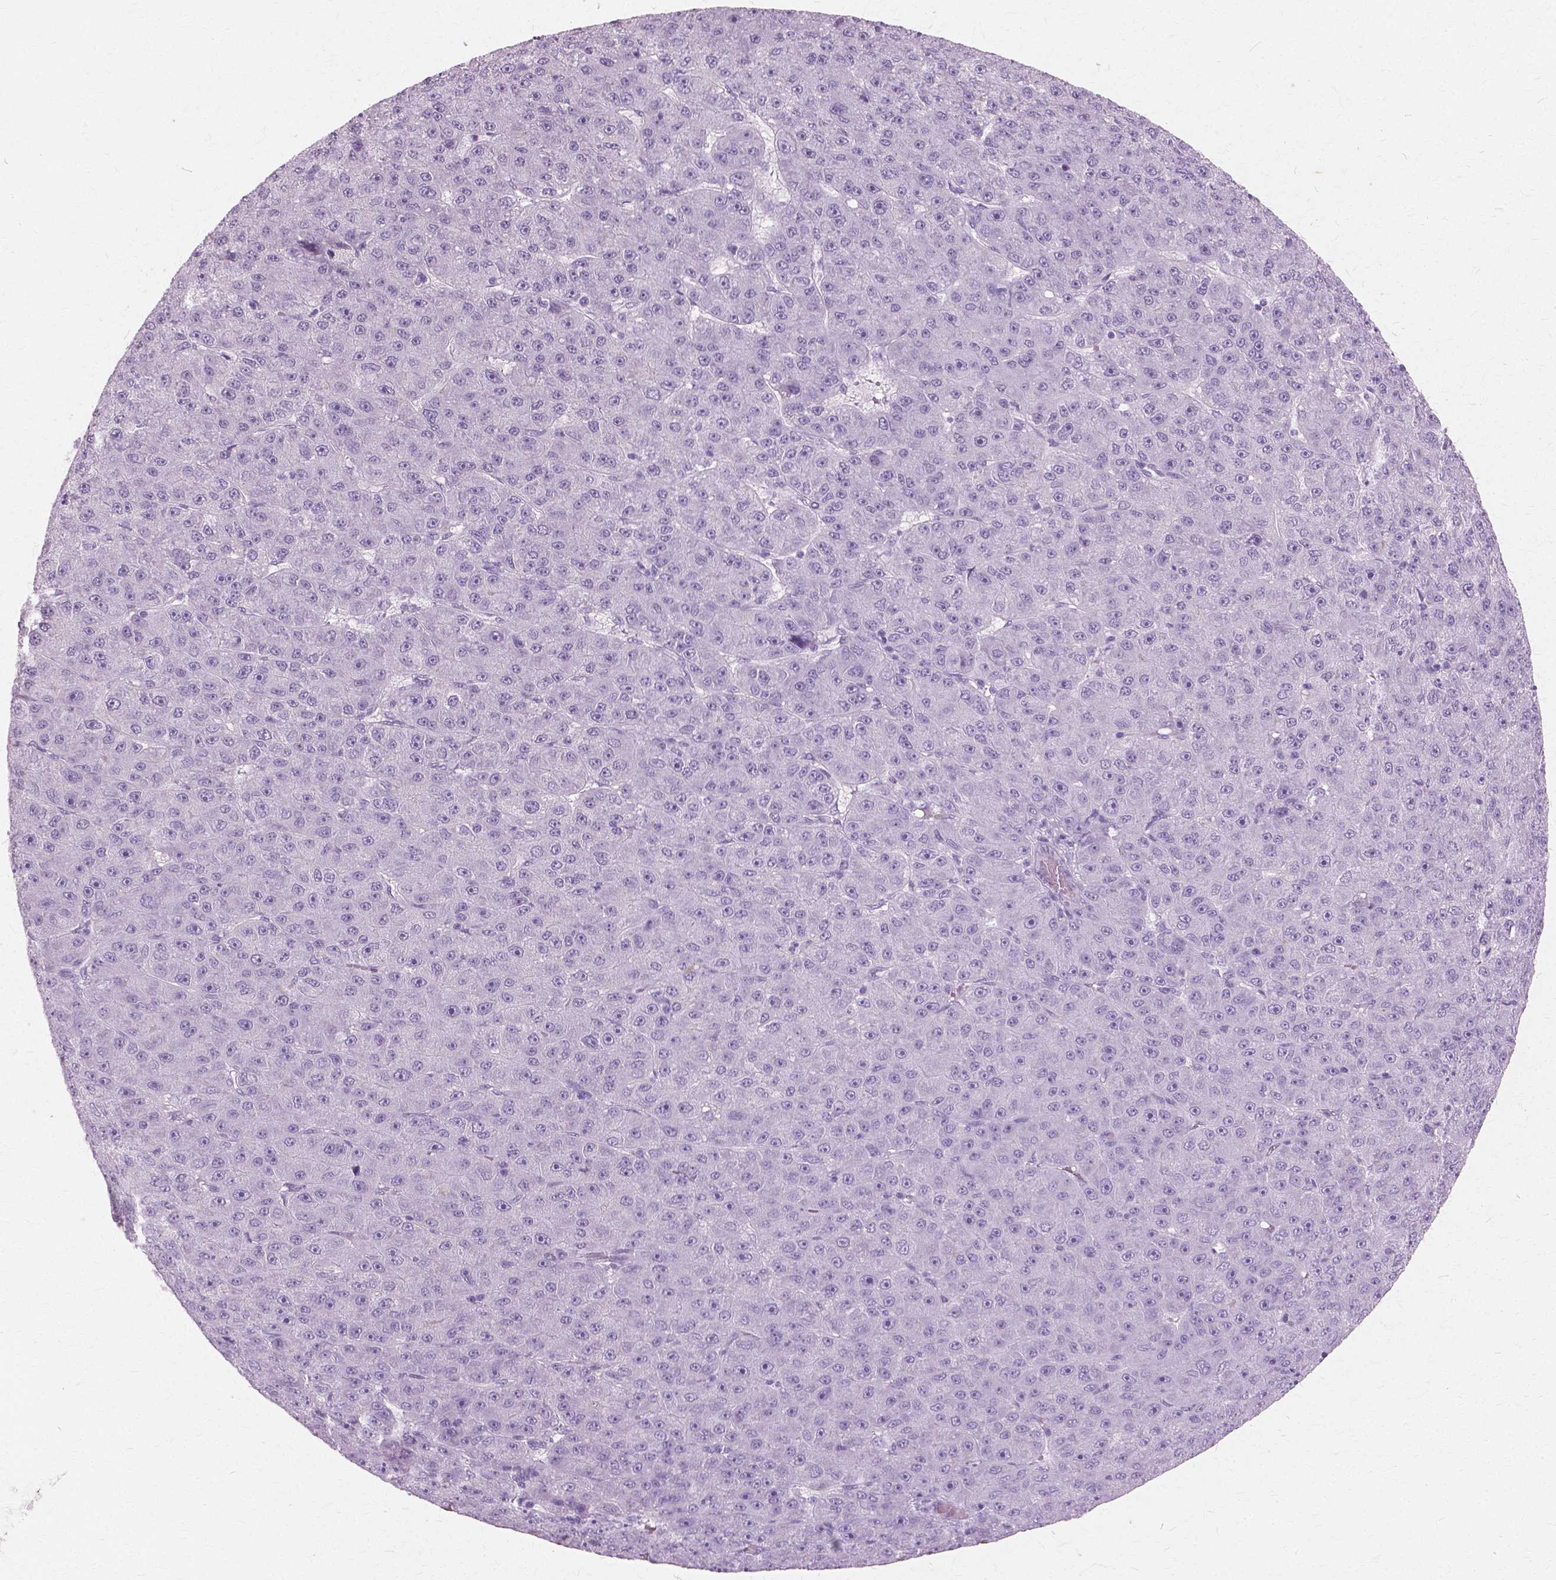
{"staining": {"intensity": "negative", "quantity": "none", "location": "none"}, "tissue": "liver cancer", "cell_type": "Tumor cells", "image_type": "cancer", "snomed": [{"axis": "morphology", "description": "Carcinoma, Hepatocellular, NOS"}, {"axis": "topography", "description": "Liver"}], "caption": "Immunohistochemistry (IHC) of hepatocellular carcinoma (liver) reveals no positivity in tumor cells.", "gene": "SFTPD", "patient": {"sex": "male", "age": 67}}